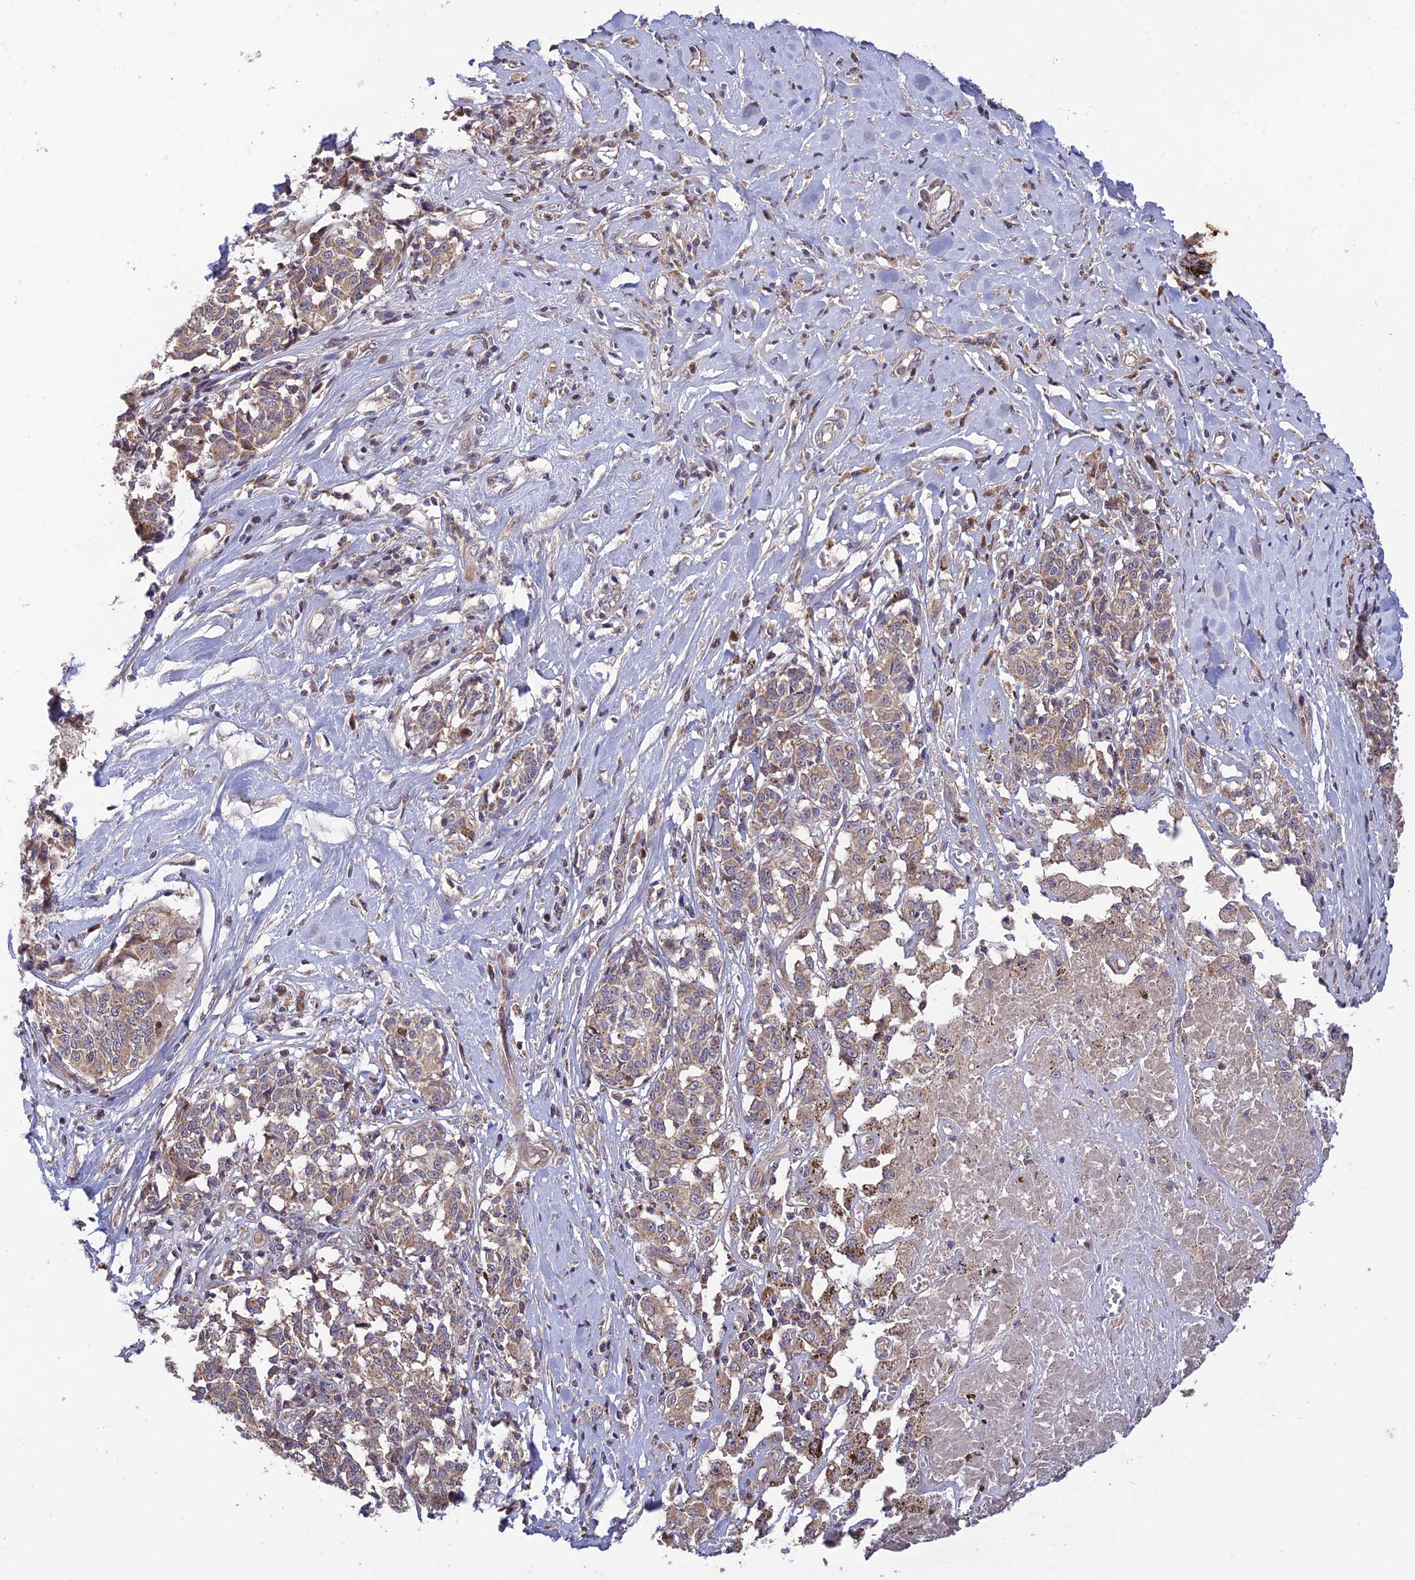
{"staining": {"intensity": "weak", "quantity": ">75%", "location": "cytoplasmic/membranous"}, "tissue": "melanoma", "cell_type": "Tumor cells", "image_type": "cancer", "snomed": [{"axis": "morphology", "description": "Malignant melanoma, NOS"}, {"axis": "topography", "description": "Skin"}], "caption": "An IHC image of neoplastic tissue is shown. Protein staining in brown shows weak cytoplasmic/membranous positivity in malignant melanoma within tumor cells.", "gene": "PLEKHG2", "patient": {"sex": "female", "age": 72}}